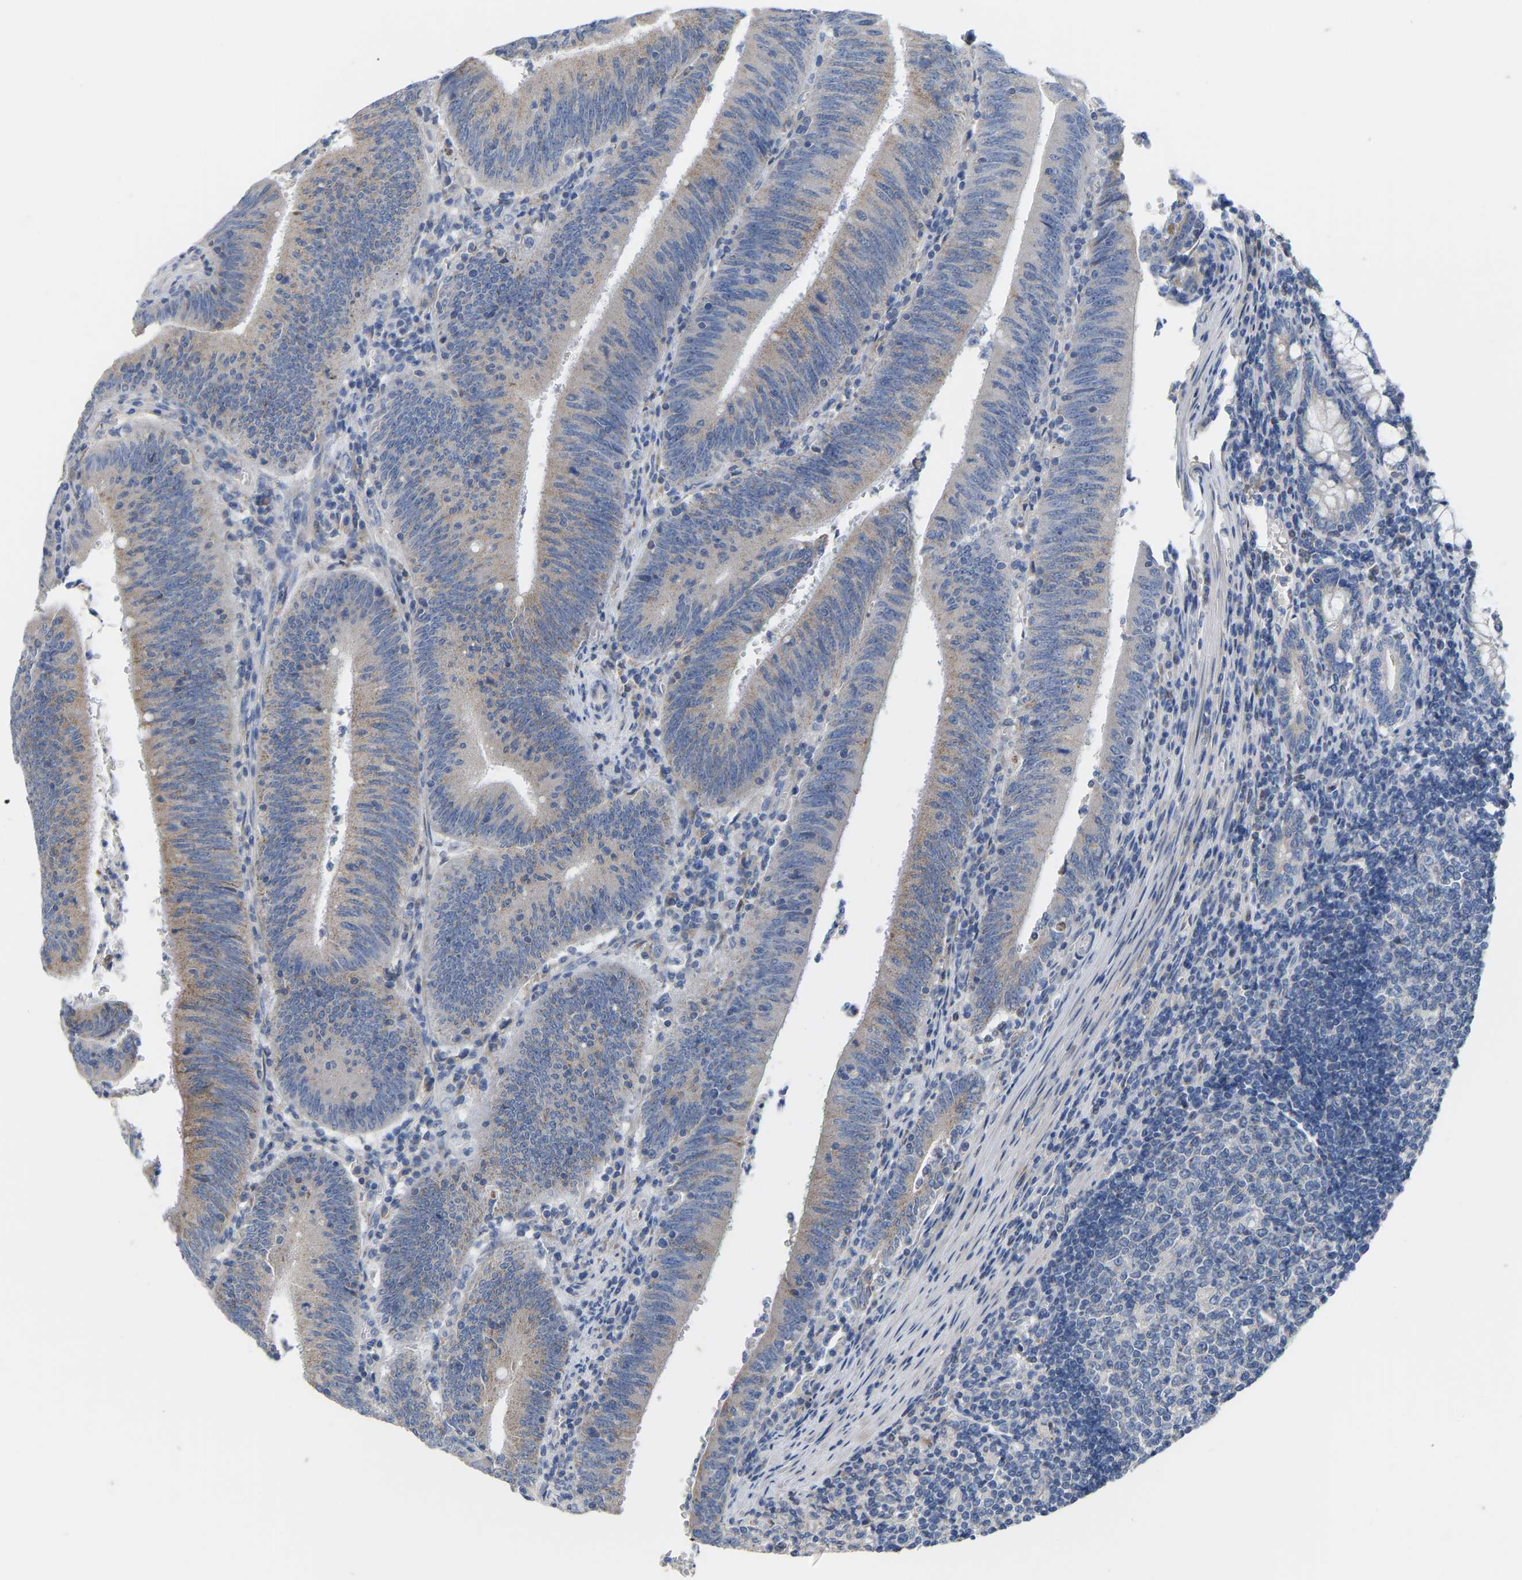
{"staining": {"intensity": "moderate", "quantity": "<25%", "location": "cytoplasmic/membranous"}, "tissue": "colorectal cancer", "cell_type": "Tumor cells", "image_type": "cancer", "snomed": [{"axis": "morphology", "description": "Normal tissue, NOS"}, {"axis": "morphology", "description": "Adenocarcinoma, NOS"}, {"axis": "topography", "description": "Rectum"}], "caption": "Protein analysis of colorectal cancer (adenocarcinoma) tissue reveals moderate cytoplasmic/membranous expression in about <25% of tumor cells.", "gene": "OLIG2", "patient": {"sex": "female", "age": 66}}